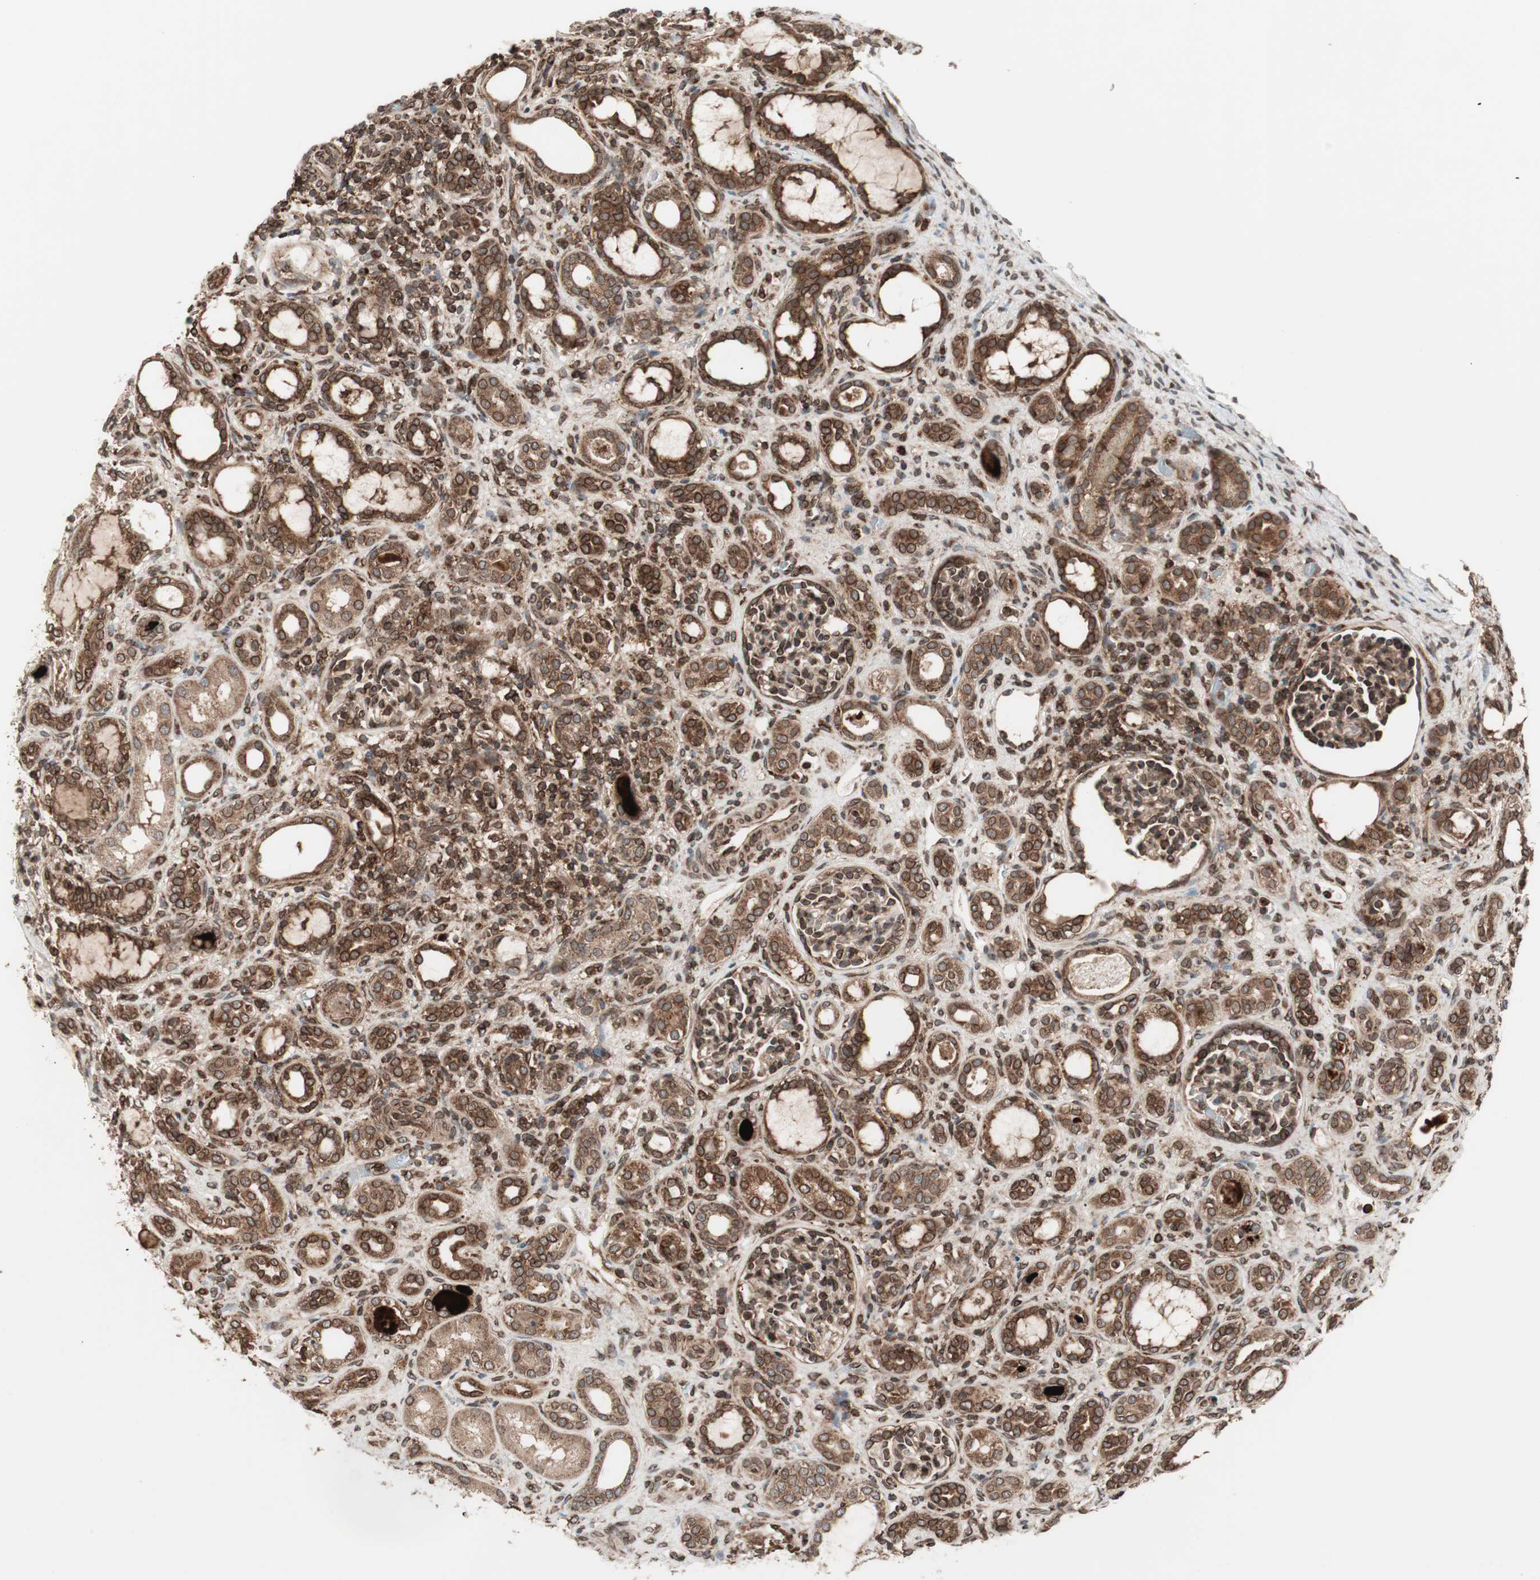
{"staining": {"intensity": "strong", "quantity": ">75%", "location": "cytoplasmic/membranous,nuclear"}, "tissue": "kidney", "cell_type": "Cells in glomeruli", "image_type": "normal", "snomed": [{"axis": "morphology", "description": "Normal tissue, NOS"}, {"axis": "topography", "description": "Kidney"}], "caption": "IHC micrograph of normal human kidney stained for a protein (brown), which displays high levels of strong cytoplasmic/membranous,nuclear expression in about >75% of cells in glomeruli.", "gene": "NUP62", "patient": {"sex": "male", "age": 7}}